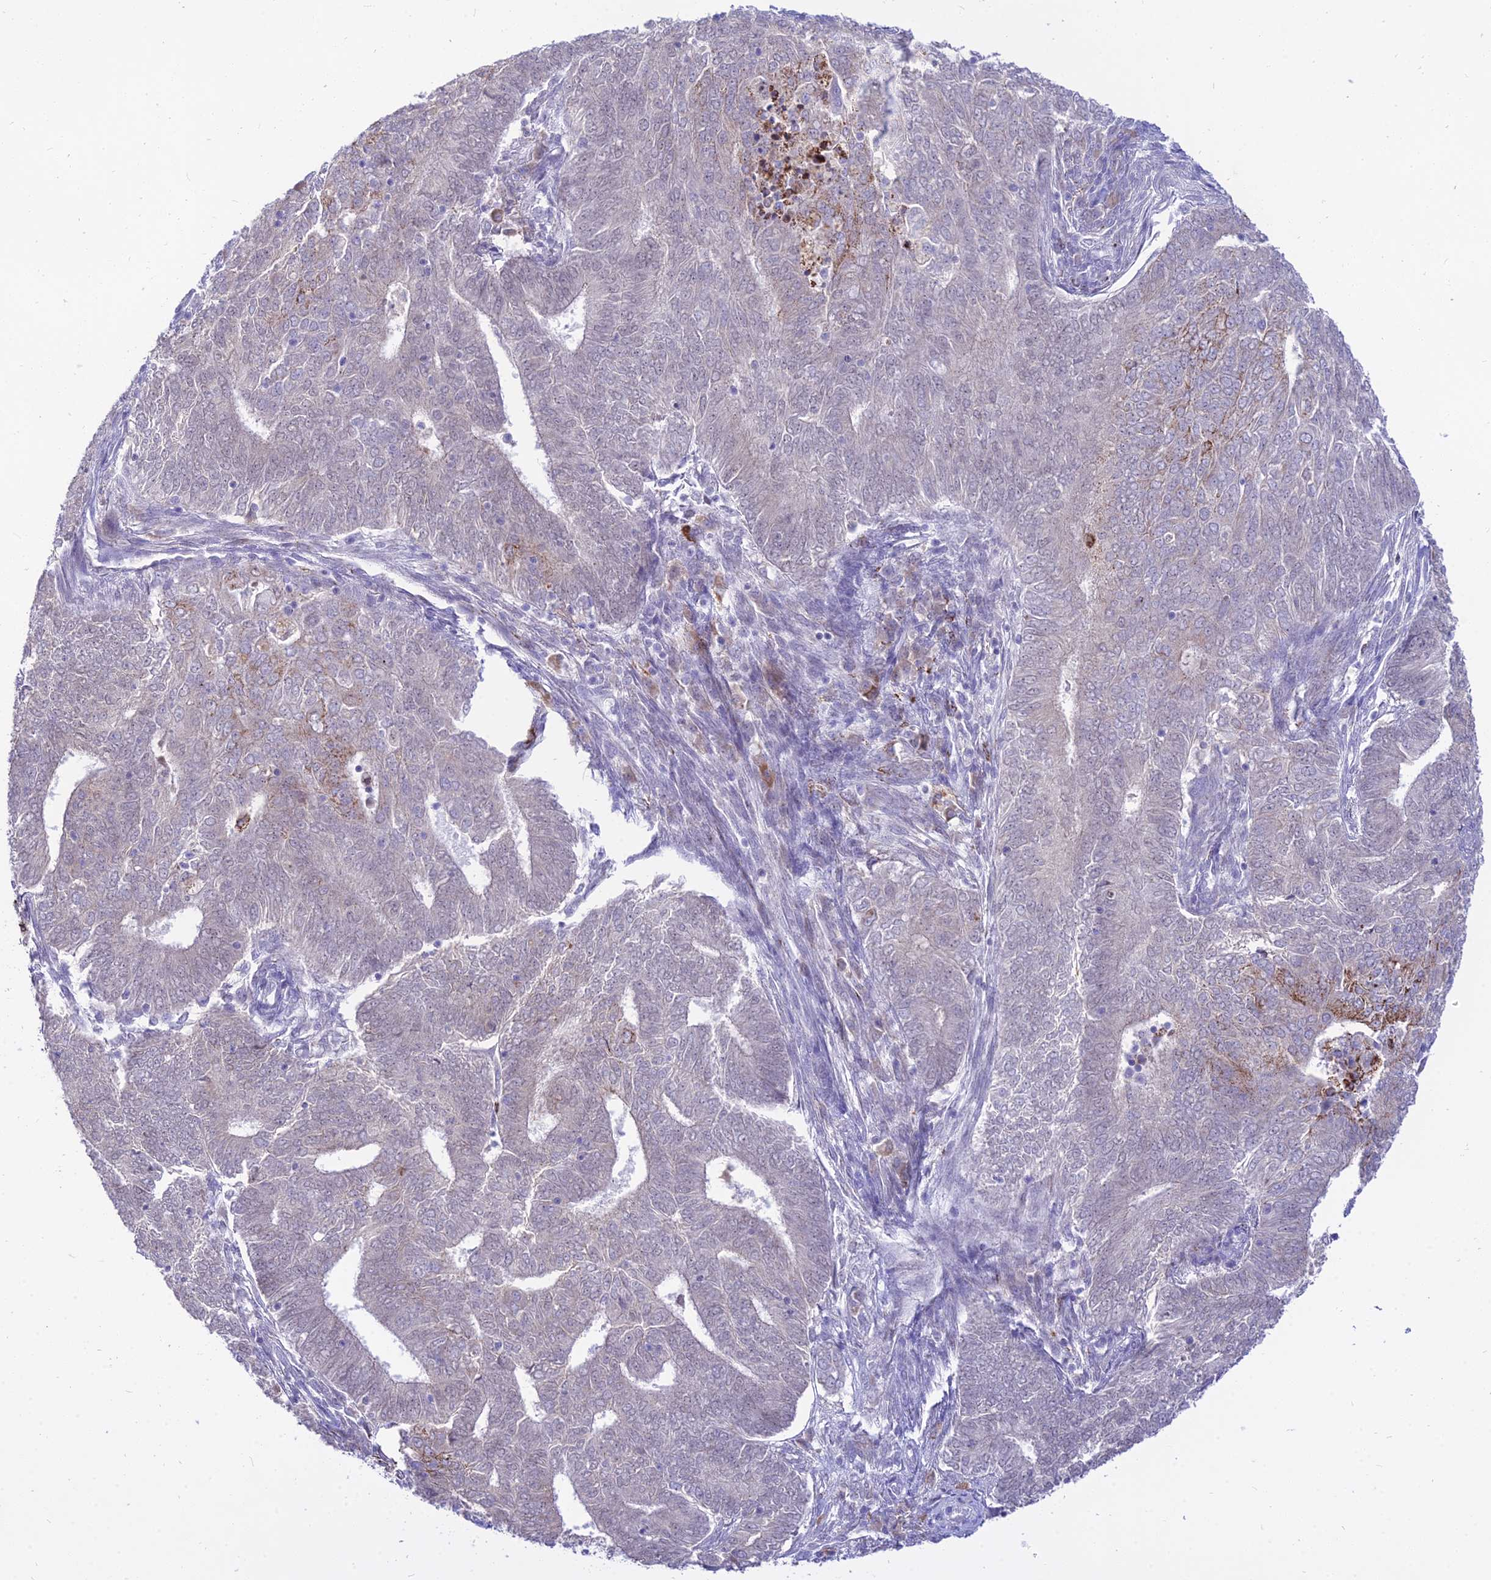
{"staining": {"intensity": "strong", "quantity": "<25%", "location": "cytoplasmic/membranous"}, "tissue": "endometrial cancer", "cell_type": "Tumor cells", "image_type": "cancer", "snomed": [{"axis": "morphology", "description": "Adenocarcinoma, NOS"}, {"axis": "topography", "description": "Endometrium"}], "caption": "This photomicrograph reveals adenocarcinoma (endometrial) stained with immunohistochemistry to label a protein in brown. The cytoplasmic/membranous of tumor cells show strong positivity for the protein. Nuclei are counter-stained blue.", "gene": "C6orf163", "patient": {"sex": "female", "age": 62}}